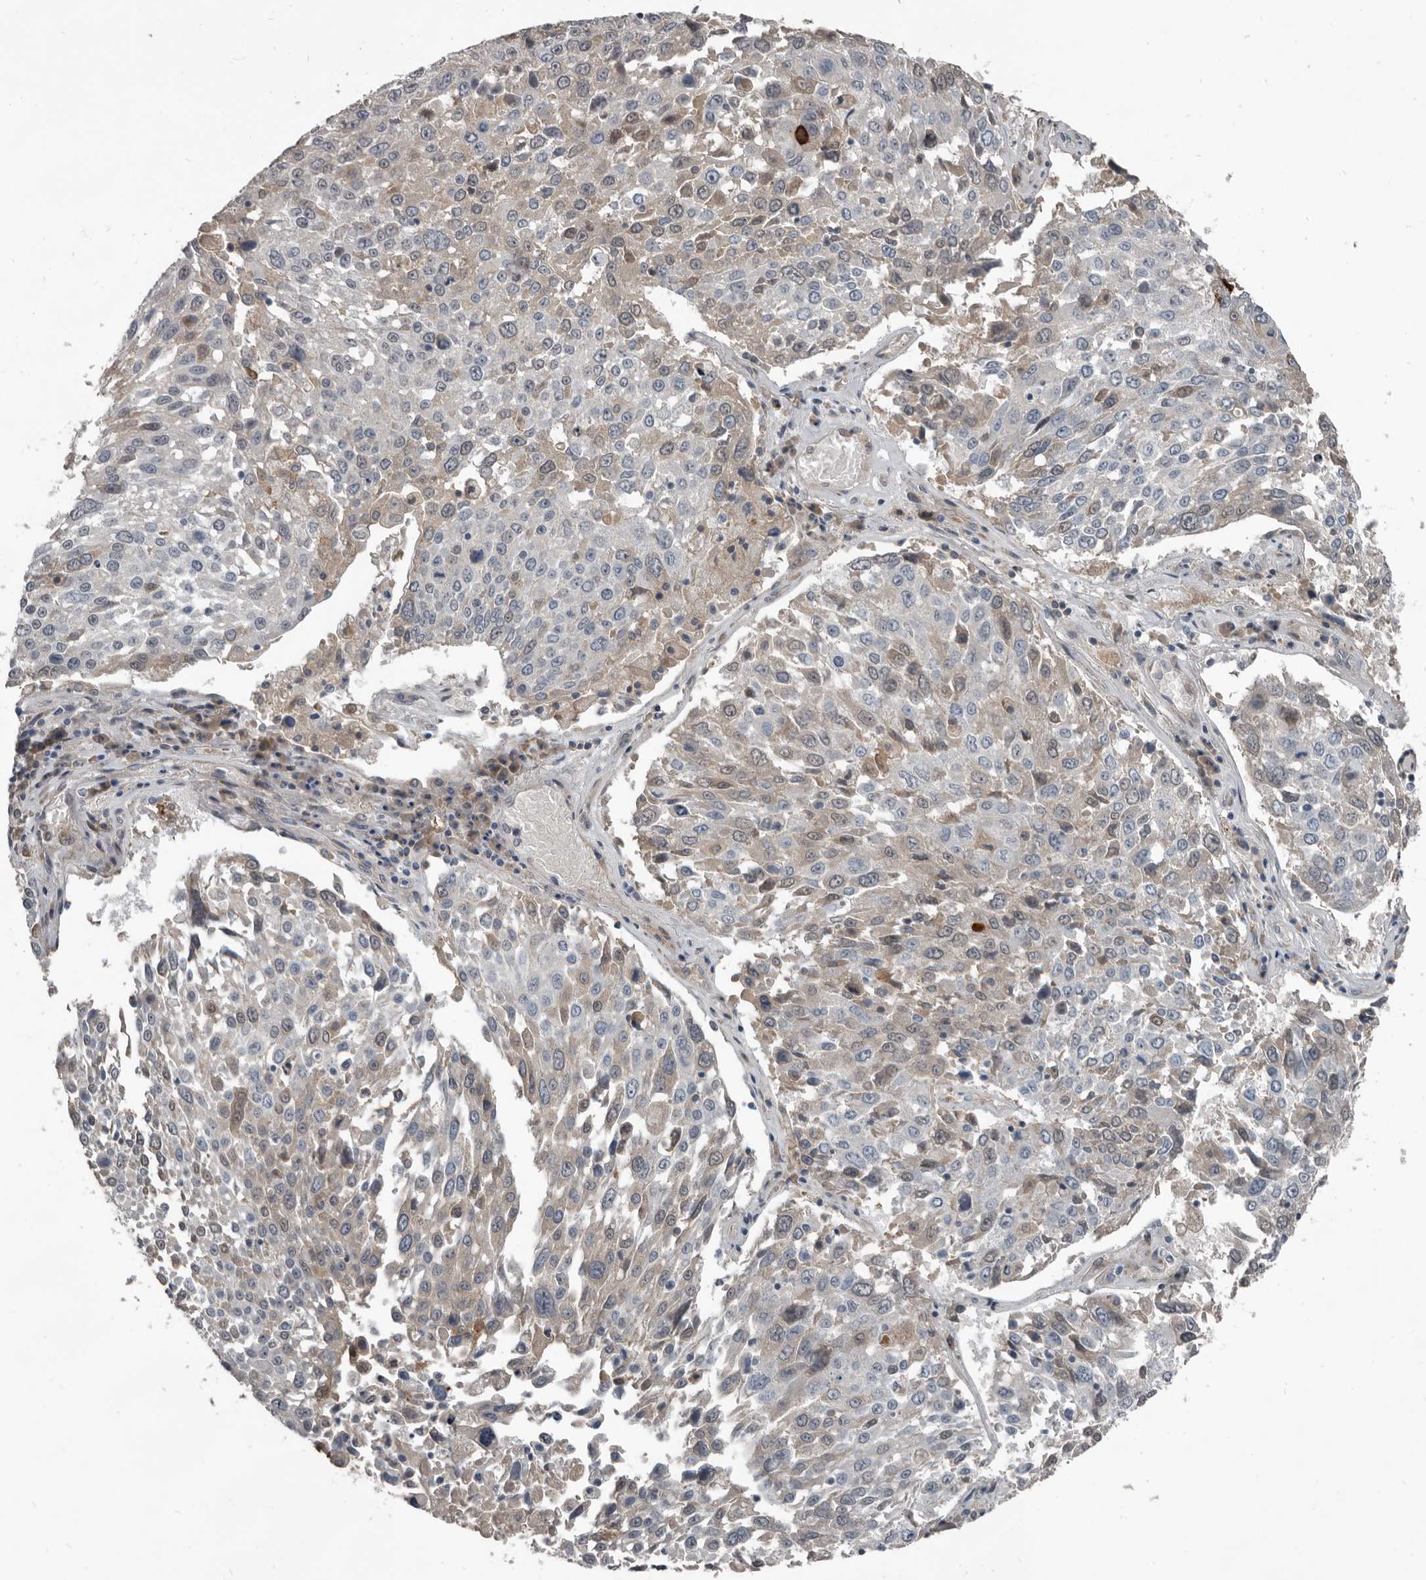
{"staining": {"intensity": "negative", "quantity": "none", "location": "none"}, "tissue": "lung cancer", "cell_type": "Tumor cells", "image_type": "cancer", "snomed": [{"axis": "morphology", "description": "Squamous cell carcinoma, NOS"}, {"axis": "topography", "description": "Lung"}], "caption": "Lung cancer (squamous cell carcinoma) was stained to show a protein in brown. There is no significant staining in tumor cells.", "gene": "C1orf216", "patient": {"sex": "male", "age": 65}}